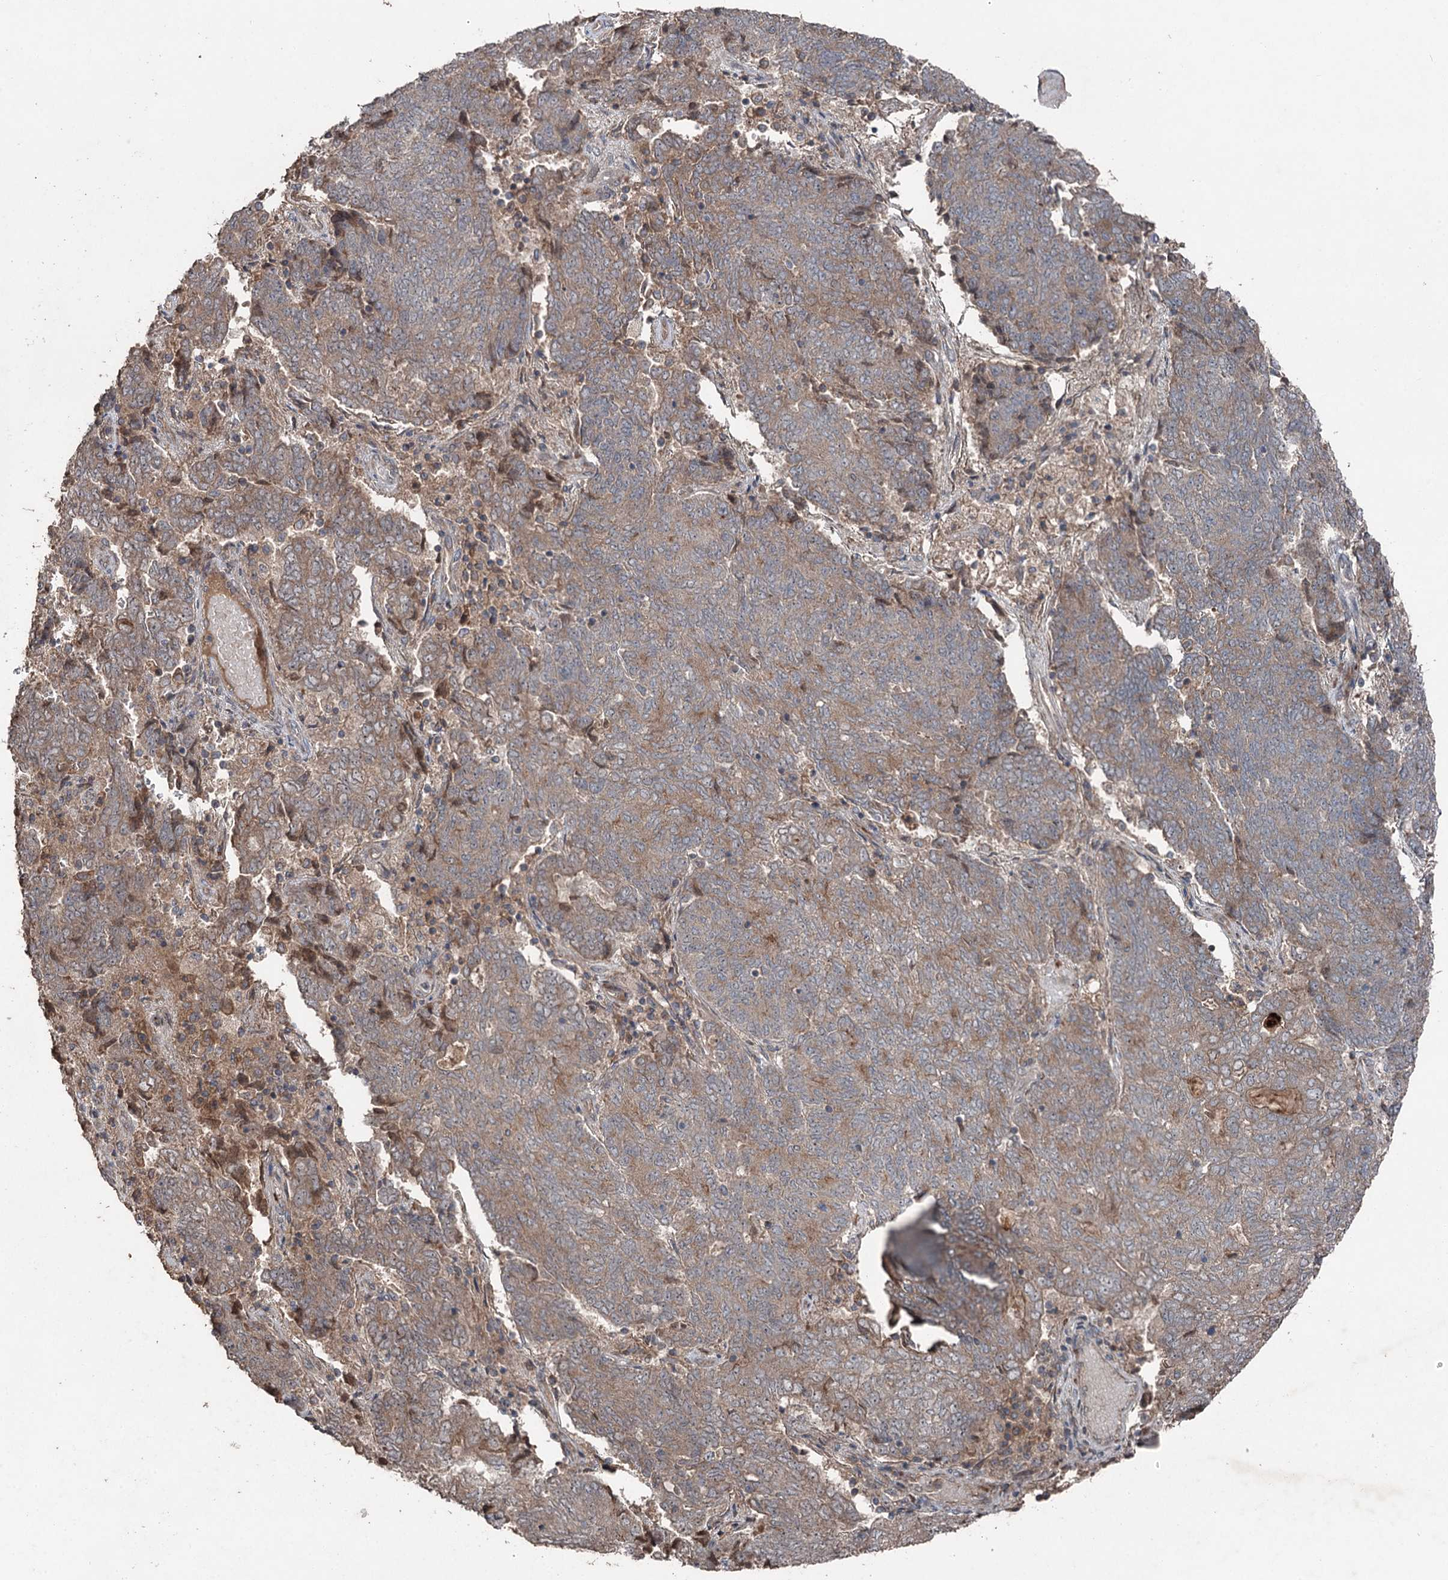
{"staining": {"intensity": "weak", "quantity": ">75%", "location": "cytoplasmic/membranous"}, "tissue": "endometrial cancer", "cell_type": "Tumor cells", "image_type": "cancer", "snomed": [{"axis": "morphology", "description": "Adenocarcinoma, NOS"}, {"axis": "topography", "description": "Endometrium"}], "caption": "Immunohistochemistry (IHC) histopathology image of neoplastic tissue: human endometrial cancer stained using immunohistochemistry exhibits low levels of weak protein expression localized specifically in the cytoplasmic/membranous of tumor cells, appearing as a cytoplasmic/membranous brown color.", "gene": "MAPK8IP2", "patient": {"sex": "female", "age": 80}}